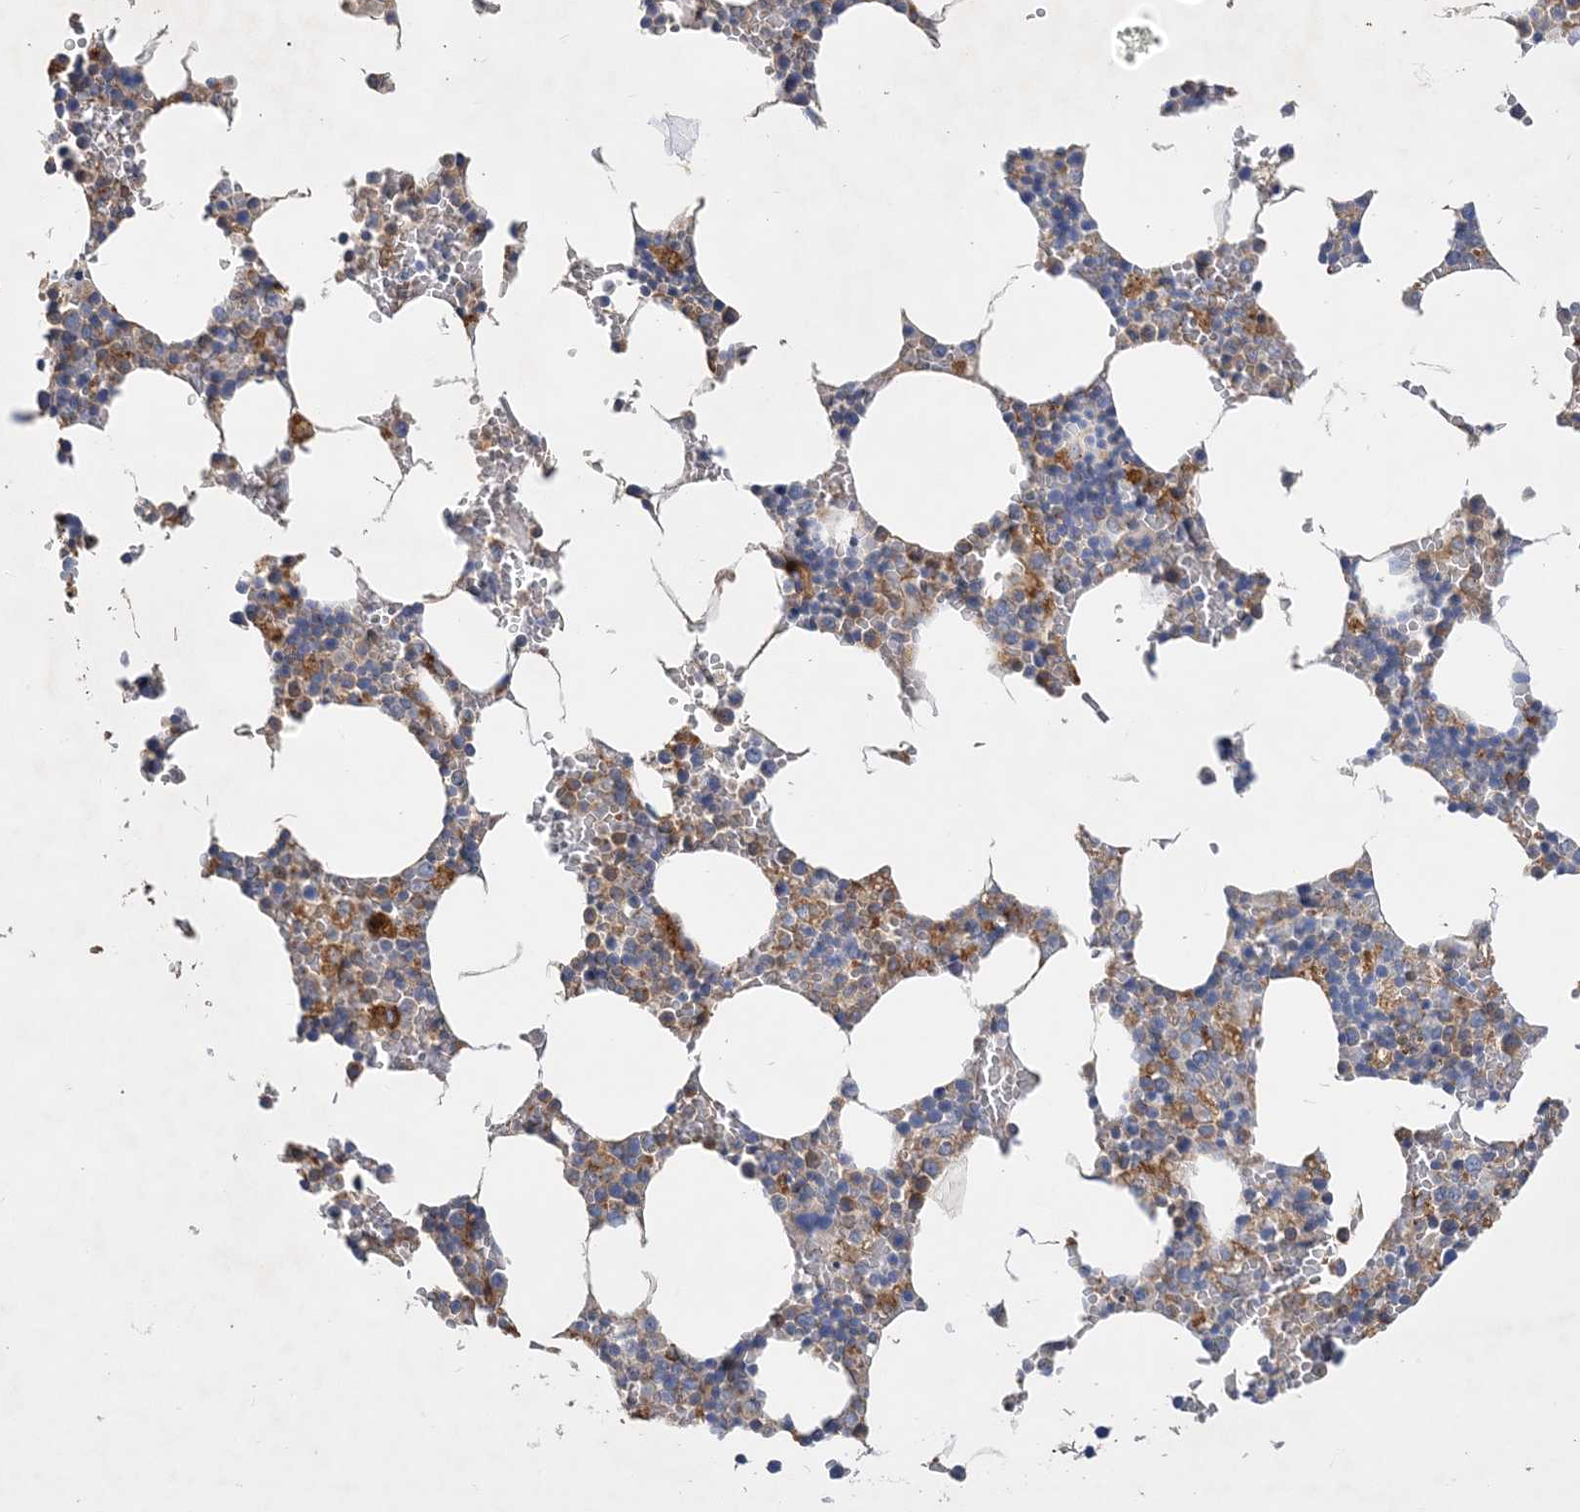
{"staining": {"intensity": "moderate", "quantity": "<25%", "location": "cytoplasmic/membranous"}, "tissue": "bone marrow", "cell_type": "Hematopoietic cells", "image_type": "normal", "snomed": [{"axis": "morphology", "description": "Normal tissue, NOS"}, {"axis": "topography", "description": "Bone marrow"}], "caption": "Benign bone marrow was stained to show a protein in brown. There is low levels of moderate cytoplasmic/membranous expression in approximately <25% of hematopoietic cells. Immunohistochemistry (ihc) stains the protein in brown and the nuclei are stained blue.", "gene": "GRINA", "patient": {"sex": "male", "age": 70}}